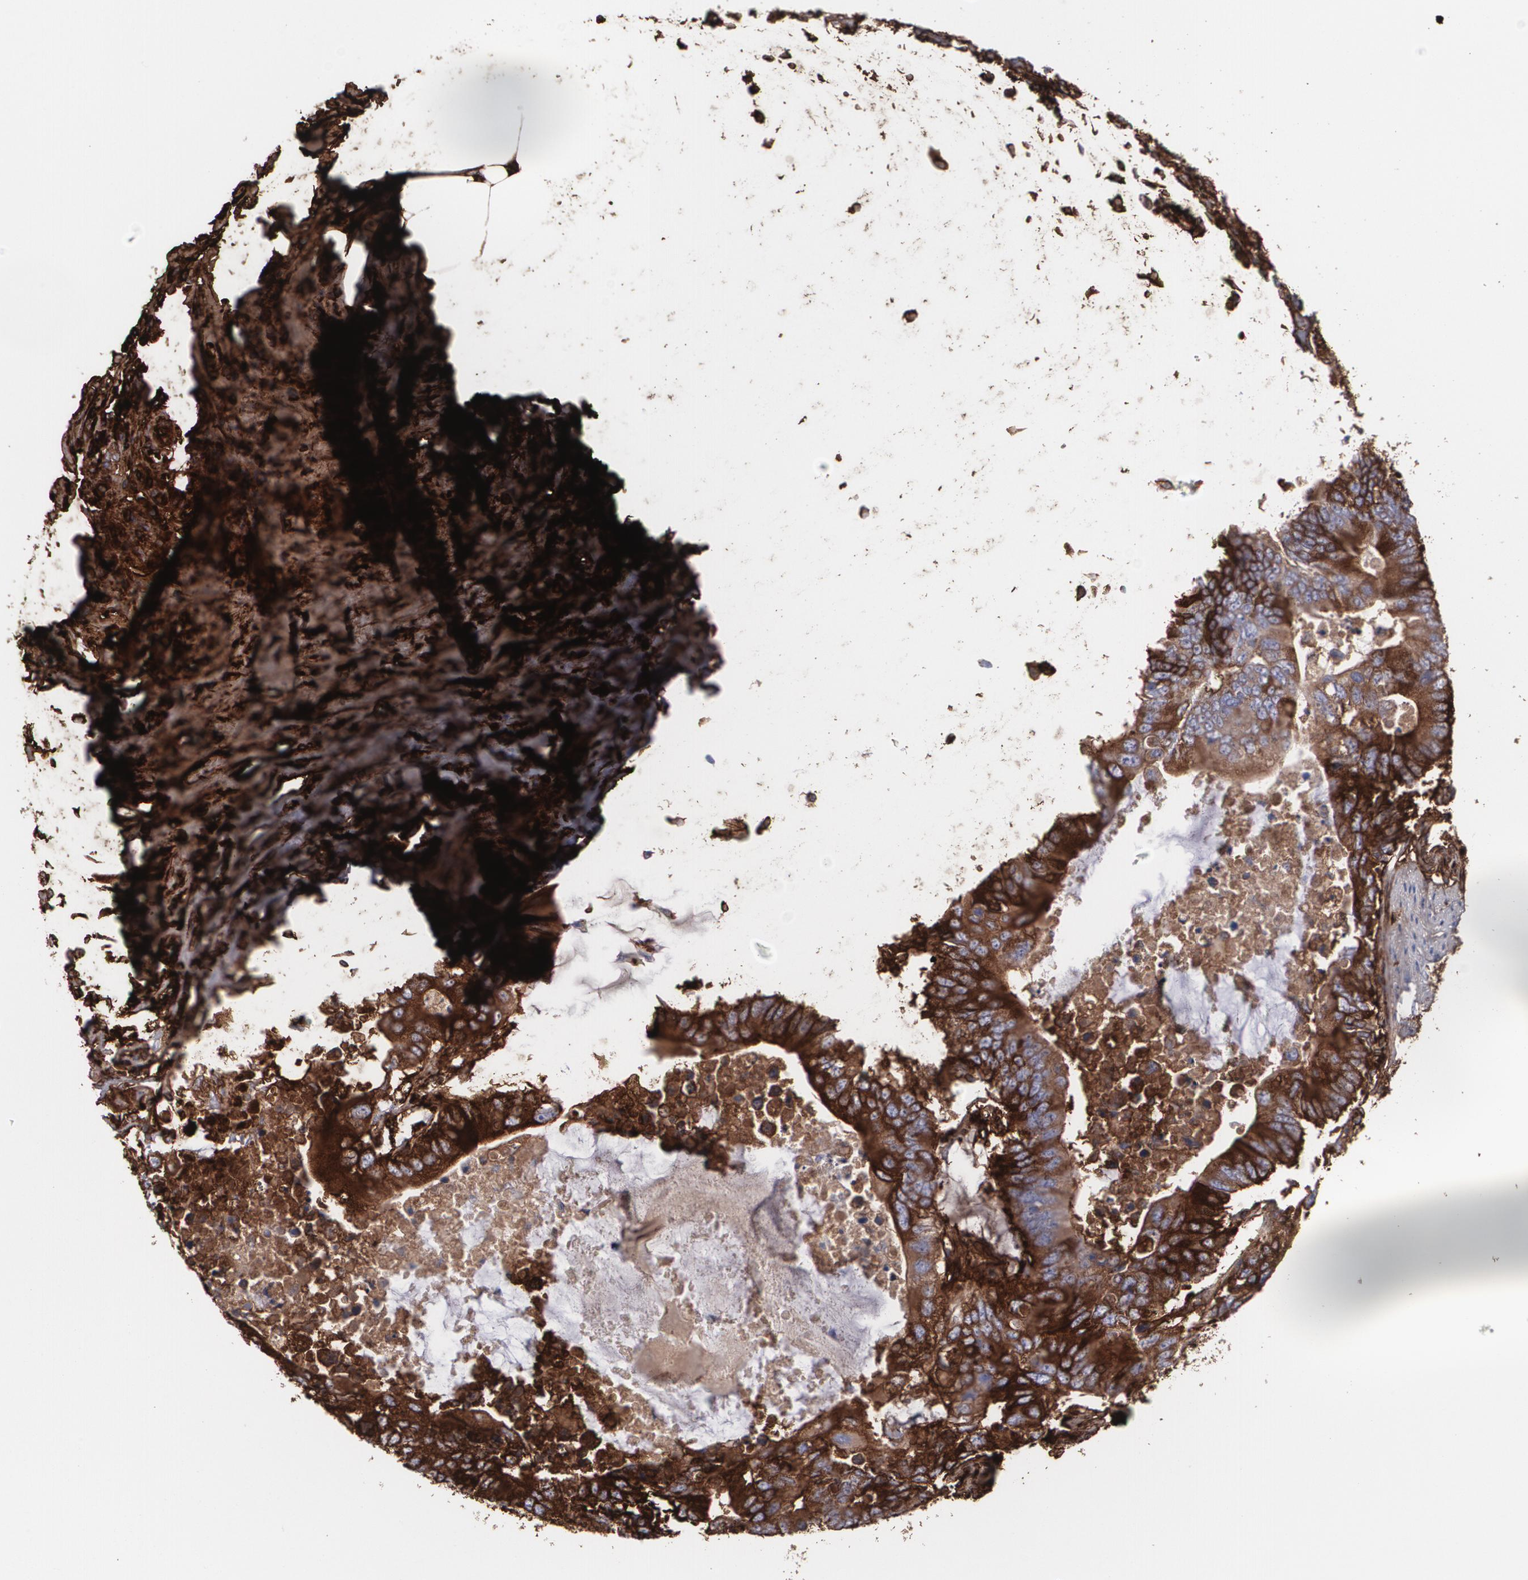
{"staining": {"intensity": "strong", "quantity": ">75%", "location": "cytoplasmic/membranous"}, "tissue": "colorectal cancer", "cell_type": "Tumor cells", "image_type": "cancer", "snomed": [{"axis": "morphology", "description": "Adenocarcinoma, NOS"}, {"axis": "topography", "description": "Colon"}], "caption": "There is high levels of strong cytoplasmic/membranous positivity in tumor cells of adenocarcinoma (colorectal), as demonstrated by immunohistochemical staining (brown color).", "gene": "FBLN1", "patient": {"sex": "male", "age": 71}}